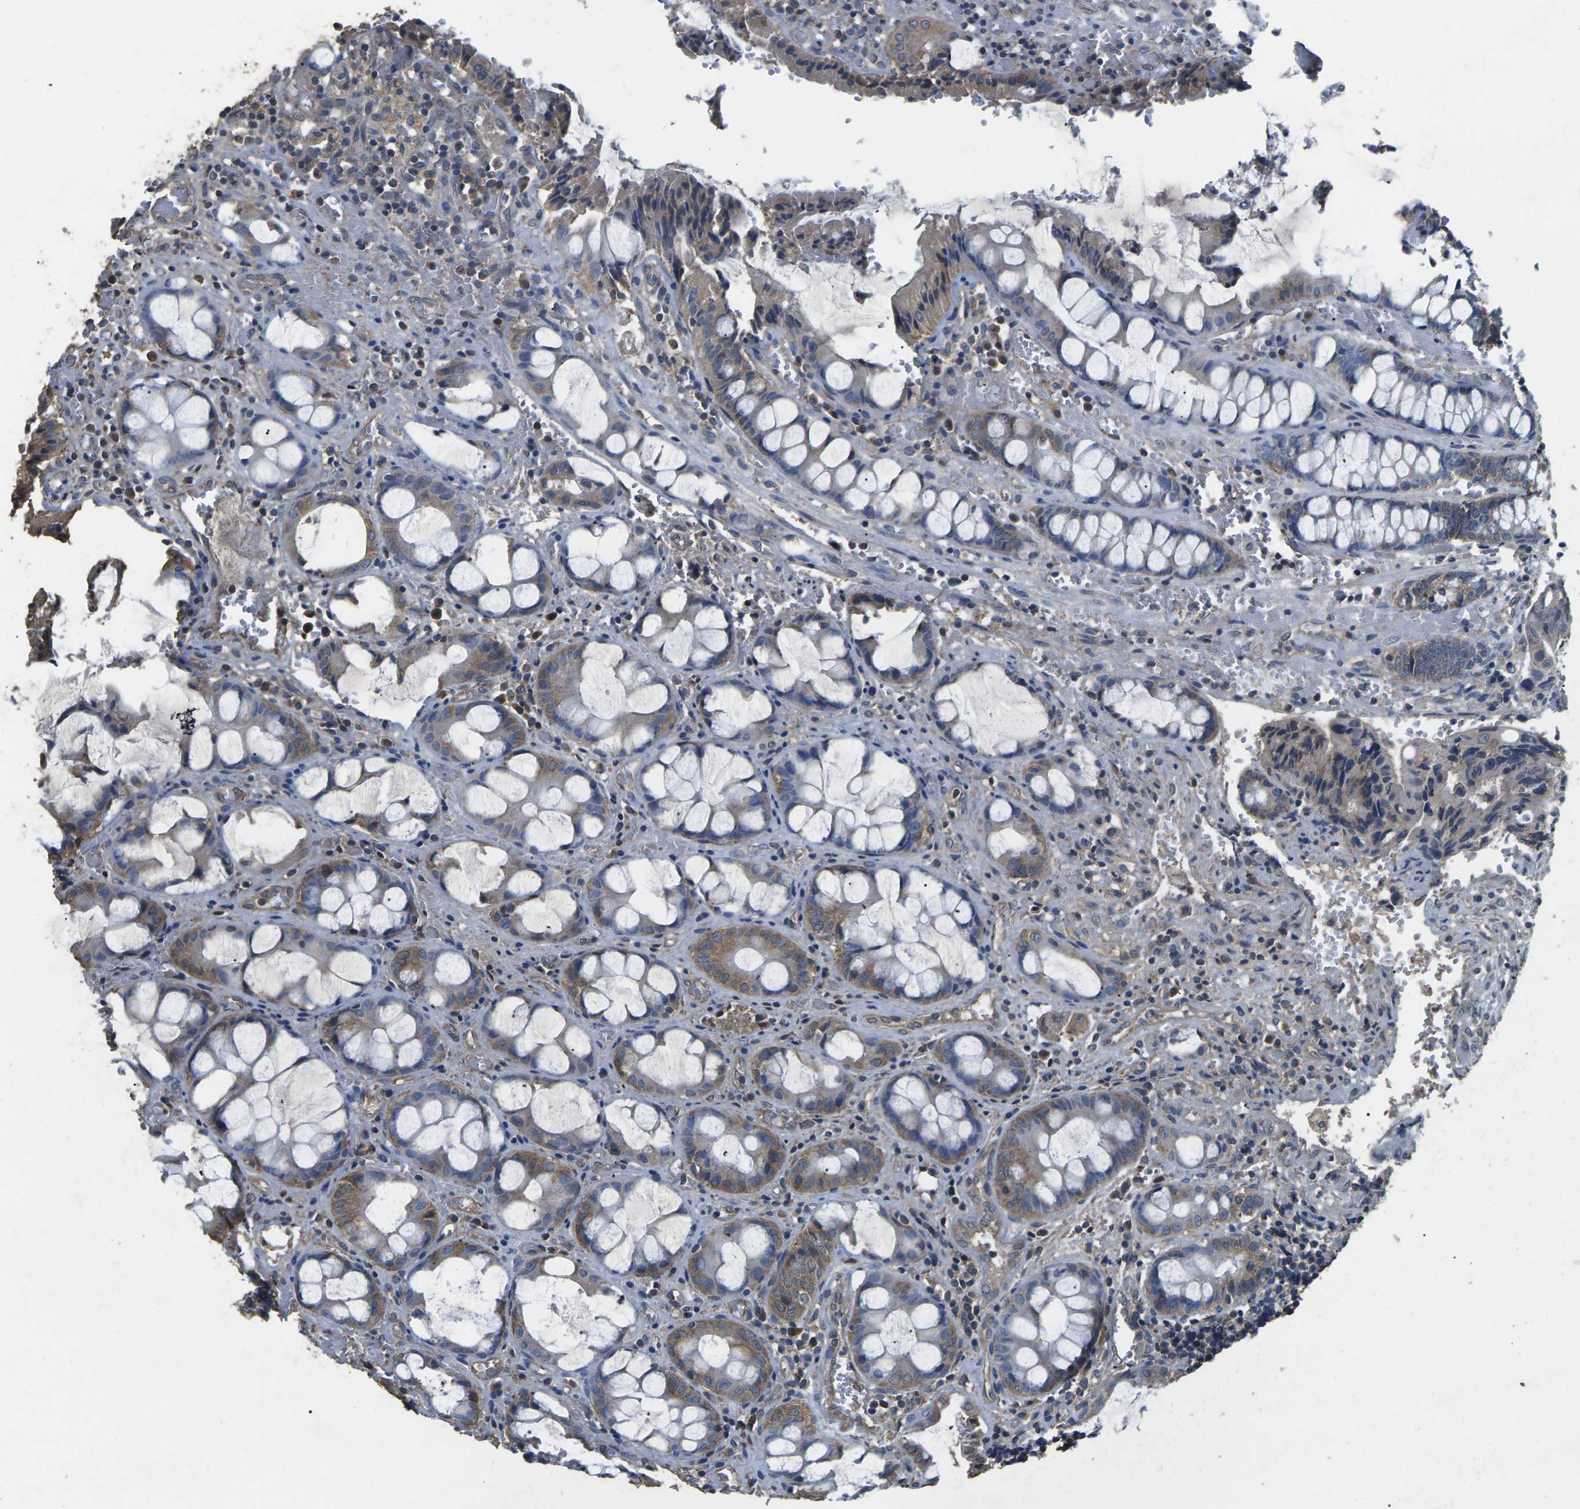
{"staining": {"intensity": "weak", "quantity": "25%-75%", "location": "cytoplasmic/membranous"}, "tissue": "colorectal cancer", "cell_type": "Tumor cells", "image_type": "cancer", "snomed": [{"axis": "morphology", "description": "Adenocarcinoma, NOS"}, {"axis": "topography", "description": "Colon"}], "caption": "A high-resolution histopathology image shows immunohistochemistry staining of colorectal cancer, which shows weak cytoplasmic/membranous staining in about 25%-75% of tumor cells.", "gene": "B4GAT1", "patient": {"sex": "female", "age": 57}}